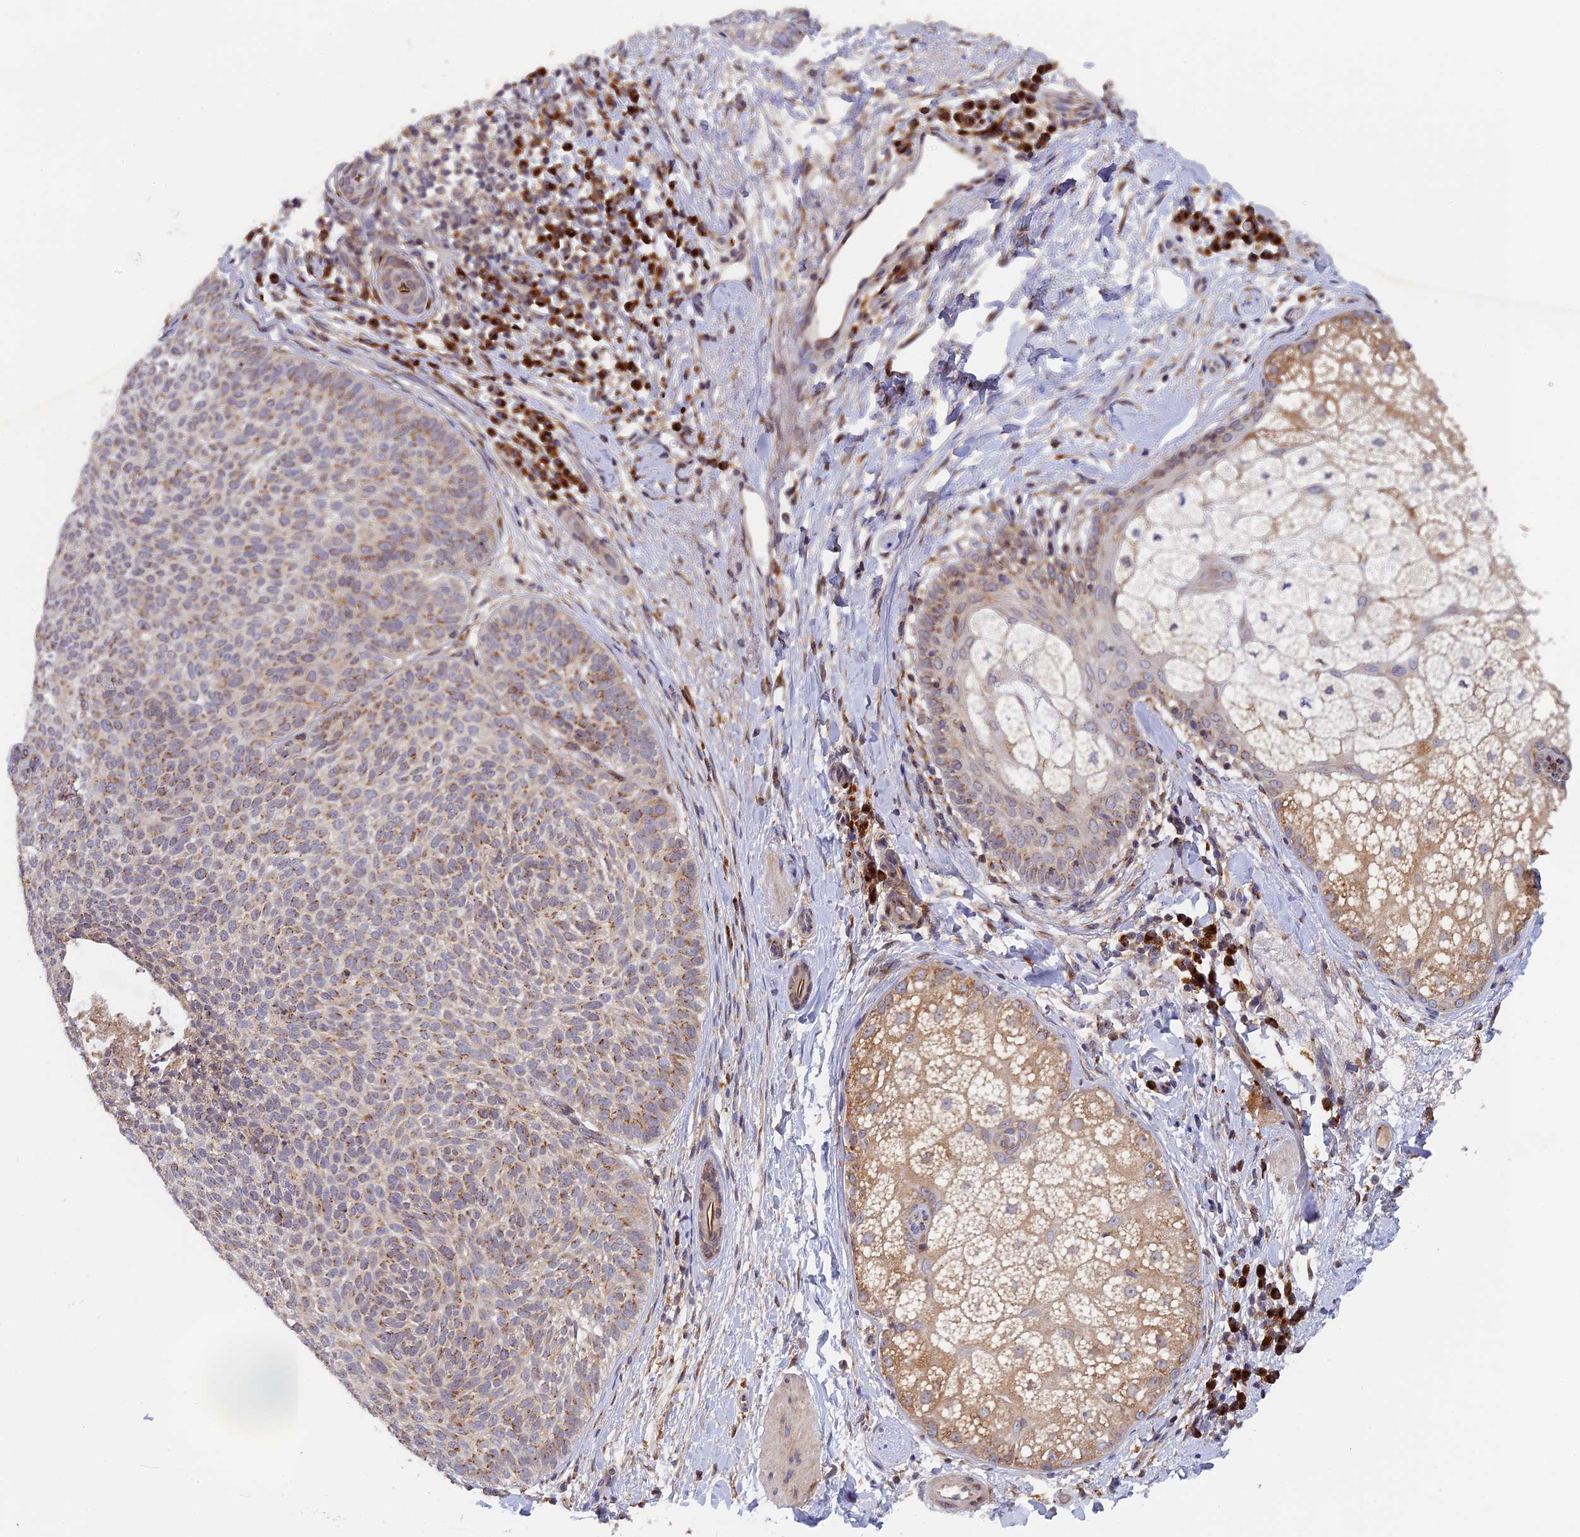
{"staining": {"intensity": "moderate", "quantity": ">75%", "location": "cytoplasmic/membranous"}, "tissue": "skin cancer", "cell_type": "Tumor cells", "image_type": "cancer", "snomed": [{"axis": "morphology", "description": "Basal cell carcinoma"}, {"axis": "topography", "description": "Skin"}], "caption": "Basal cell carcinoma (skin) stained with DAB (3,3'-diaminobenzidine) IHC demonstrates medium levels of moderate cytoplasmic/membranous positivity in approximately >75% of tumor cells.", "gene": "SNX17", "patient": {"sex": "male", "age": 85}}